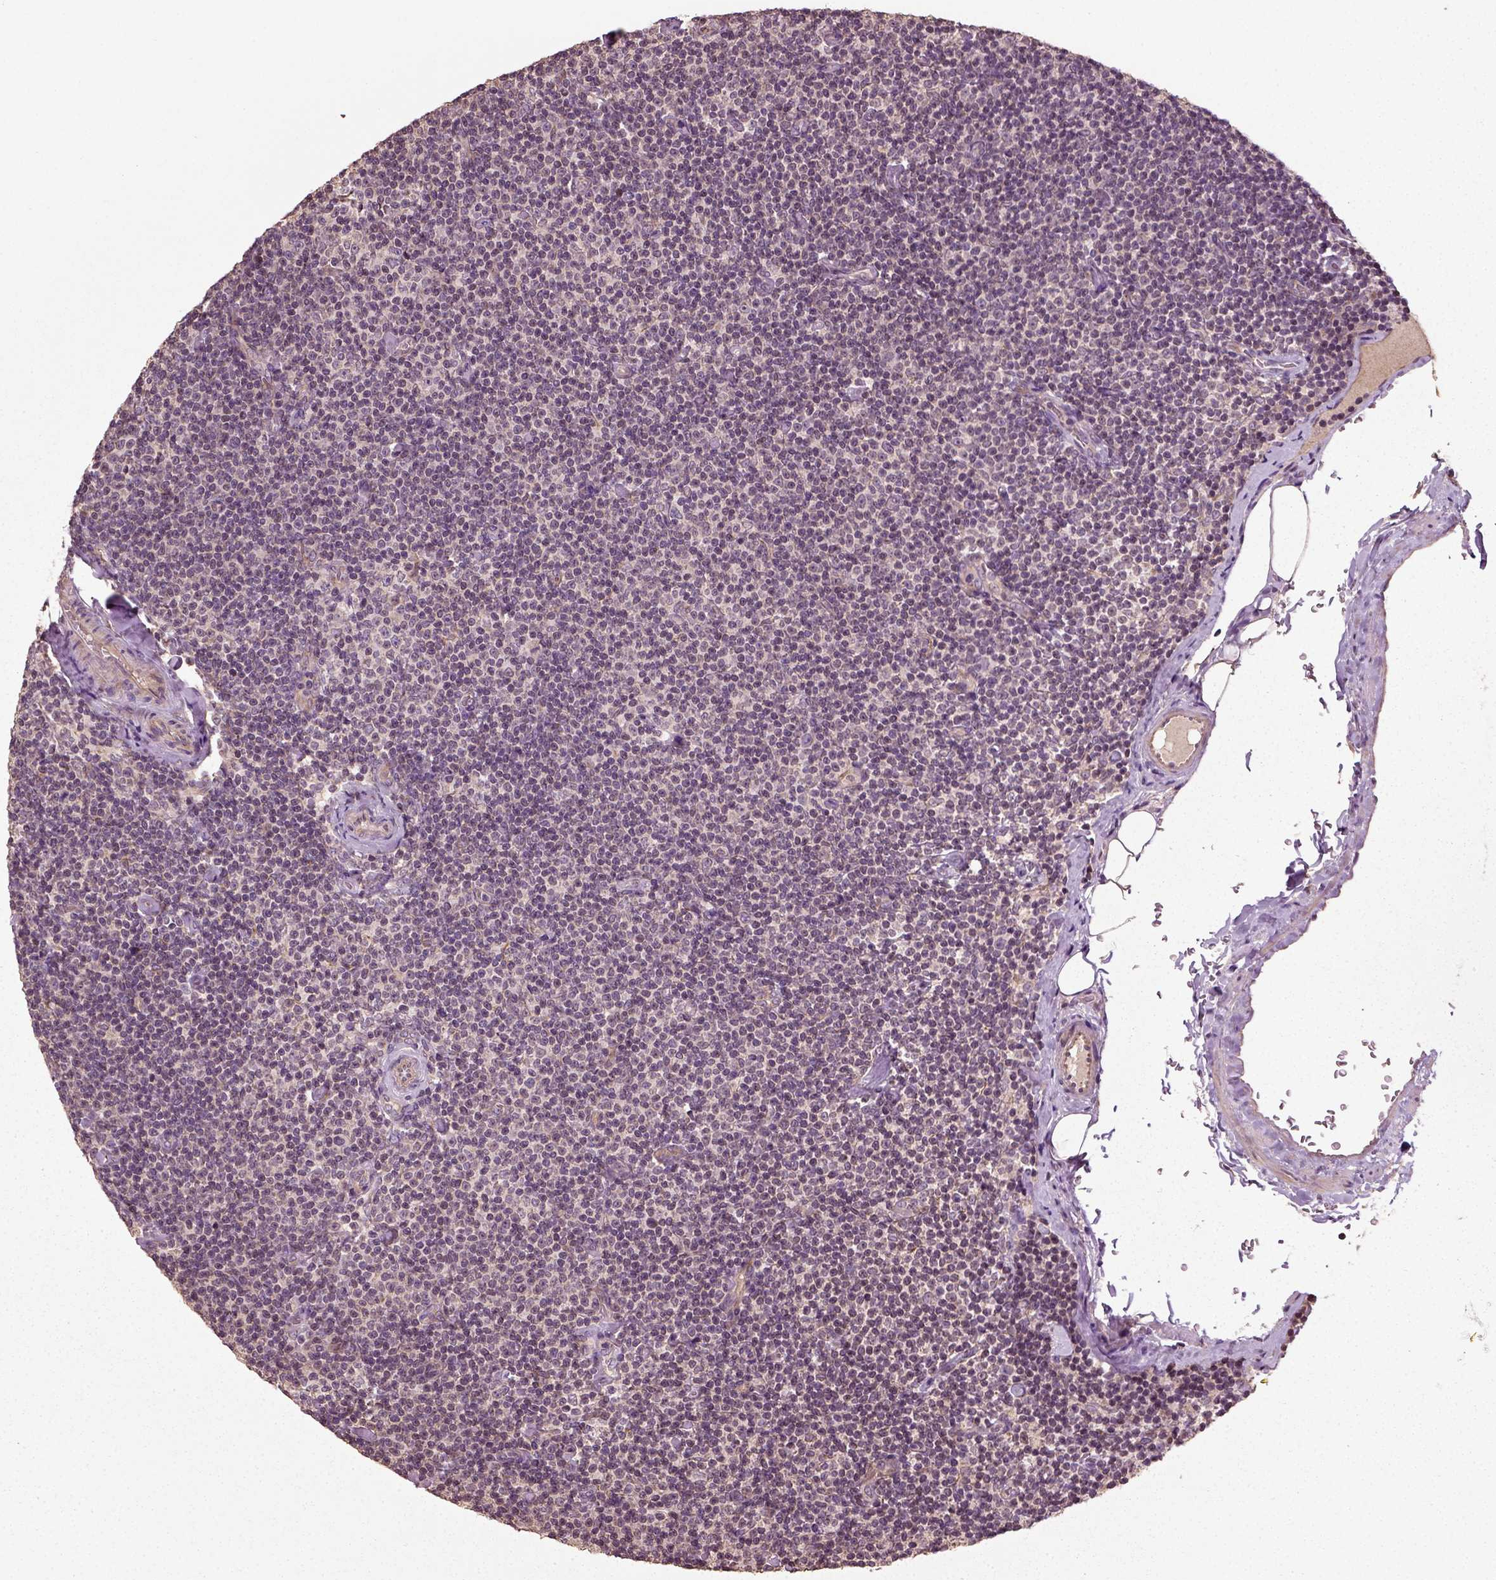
{"staining": {"intensity": "negative", "quantity": "none", "location": "none"}, "tissue": "lymphoma", "cell_type": "Tumor cells", "image_type": "cancer", "snomed": [{"axis": "morphology", "description": "Malignant lymphoma, non-Hodgkin's type, Low grade"}, {"axis": "topography", "description": "Lymph node"}], "caption": "High magnification brightfield microscopy of low-grade malignant lymphoma, non-Hodgkin's type stained with DAB (3,3'-diaminobenzidine) (brown) and counterstained with hematoxylin (blue): tumor cells show no significant staining. The staining was performed using DAB (3,3'-diaminobenzidine) to visualize the protein expression in brown, while the nuclei were stained in blue with hematoxylin (Magnification: 20x).", "gene": "ERV3-1", "patient": {"sex": "male", "age": 81}}